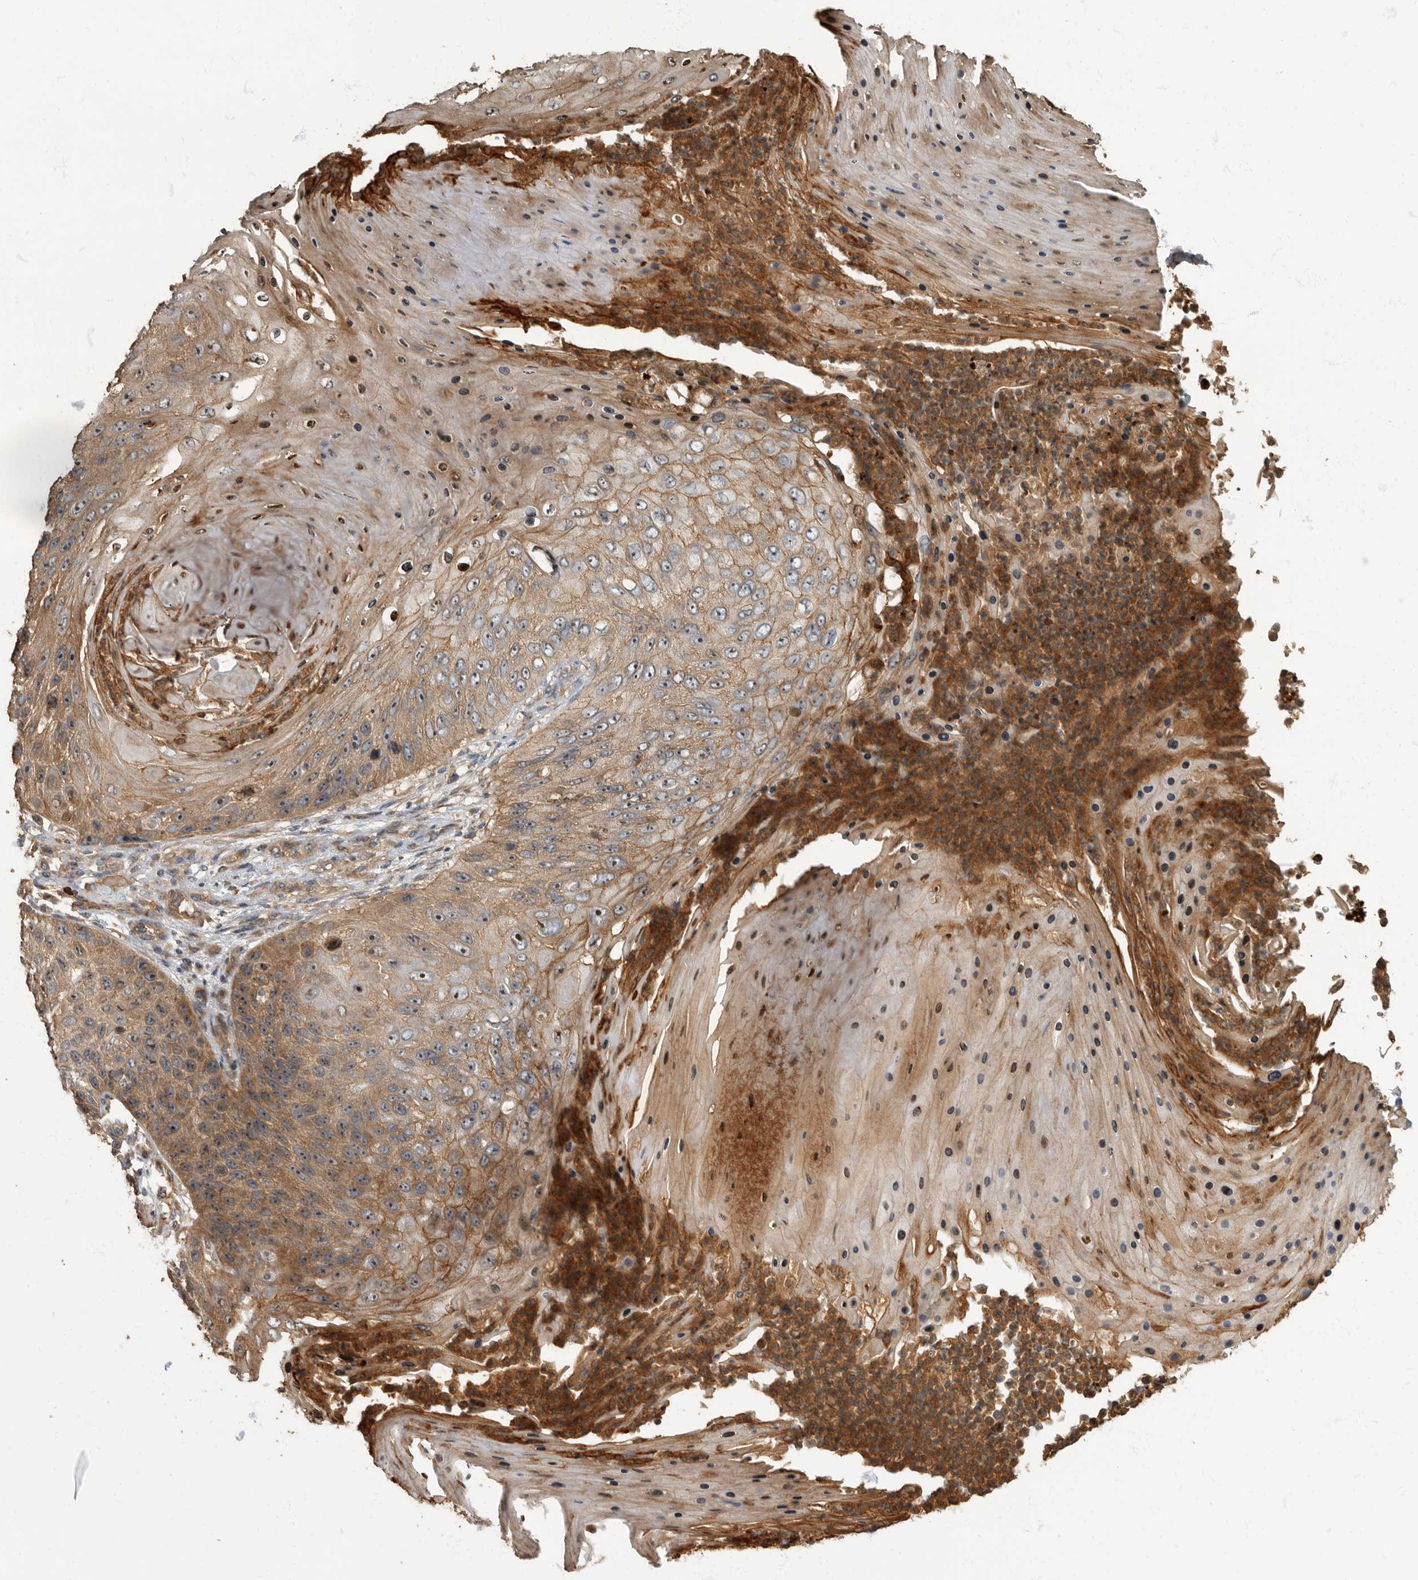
{"staining": {"intensity": "weak", "quantity": ">75%", "location": "cytoplasmic/membranous,nuclear"}, "tissue": "skin cancer", "cell_type": "Tumor cells", "image_type": "cancer", "snomed": [{"axis": "morphology", "description": "Squamous cell carcinoma, NOS"}, {"axis": "topography", "description": "Skin"}], "caption": "Tumor cells demonstrate weak cytoplasmic/membranous and nuclear staining in about >75% of cells in skin squamous cell carcinoma. The staining was performed using DAB (3,3'-diaminobenzidine) to visualize the protein expression in brown, while the nuclei were stained in blue with hematoxylin (Magnification: 20x).", "gene": "DAAM1", "patient": {"sex": "female", "age": 88}}